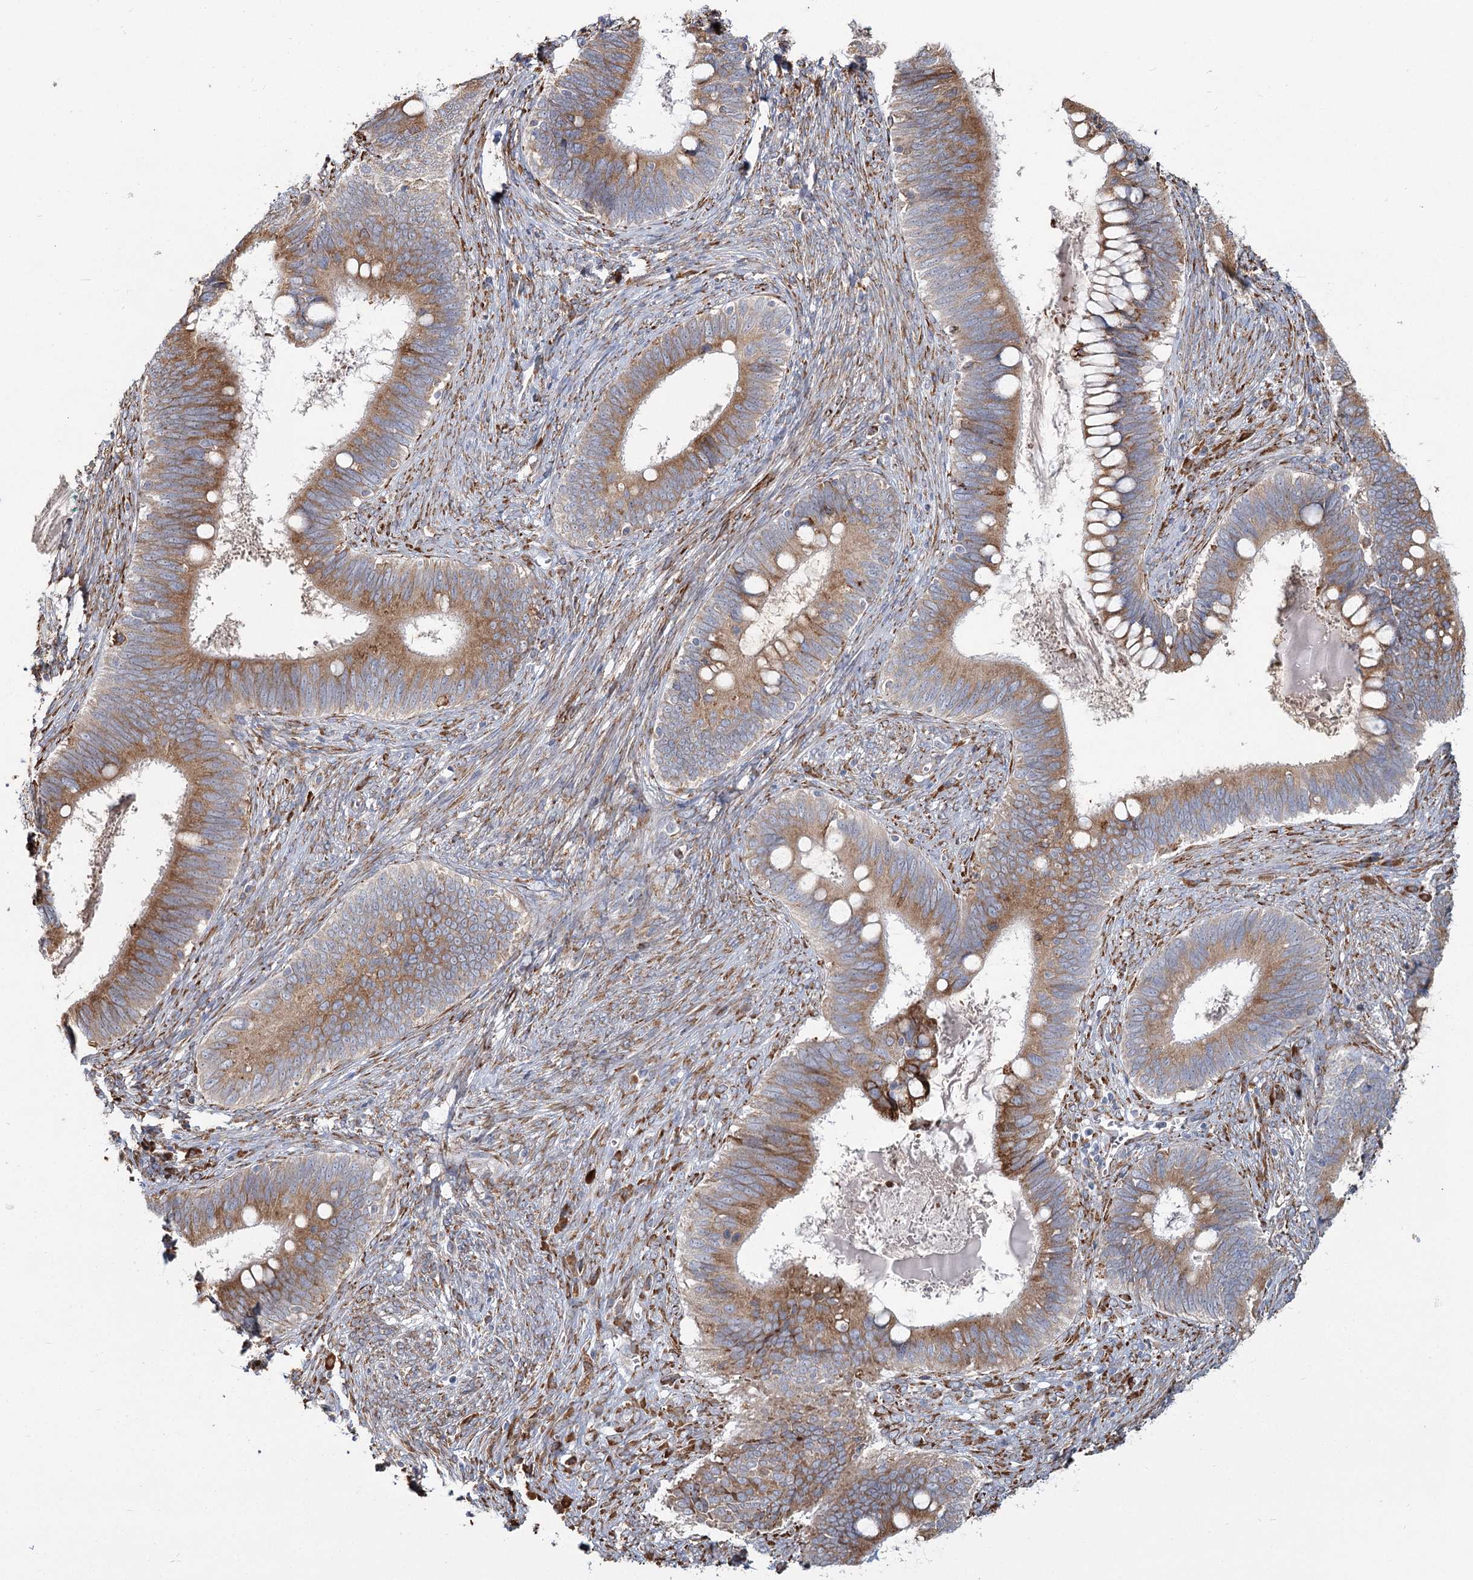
{"staining": {"intensity": "moderate", "quantity": ">75%", "location": "cytoplasmic/membranous"}, "tissue": "cervical cancer", "cell_type": "Tumor cells", "image_type": "cancer", "snomed": [{"axis": "morphology", "description": "Adenocarcinoma, NOS"}, {"axis": "topography", "description": "Cervix"}], "caption": "Immunohistochemical staining of cervical cancer (adenocarcinoma) displays moderate cytoplasmic/membranous protein positivity in about >75% of tumor cells.", "gene": "ZCCHC9", "patient": {"sex": "female", "age": 42}}